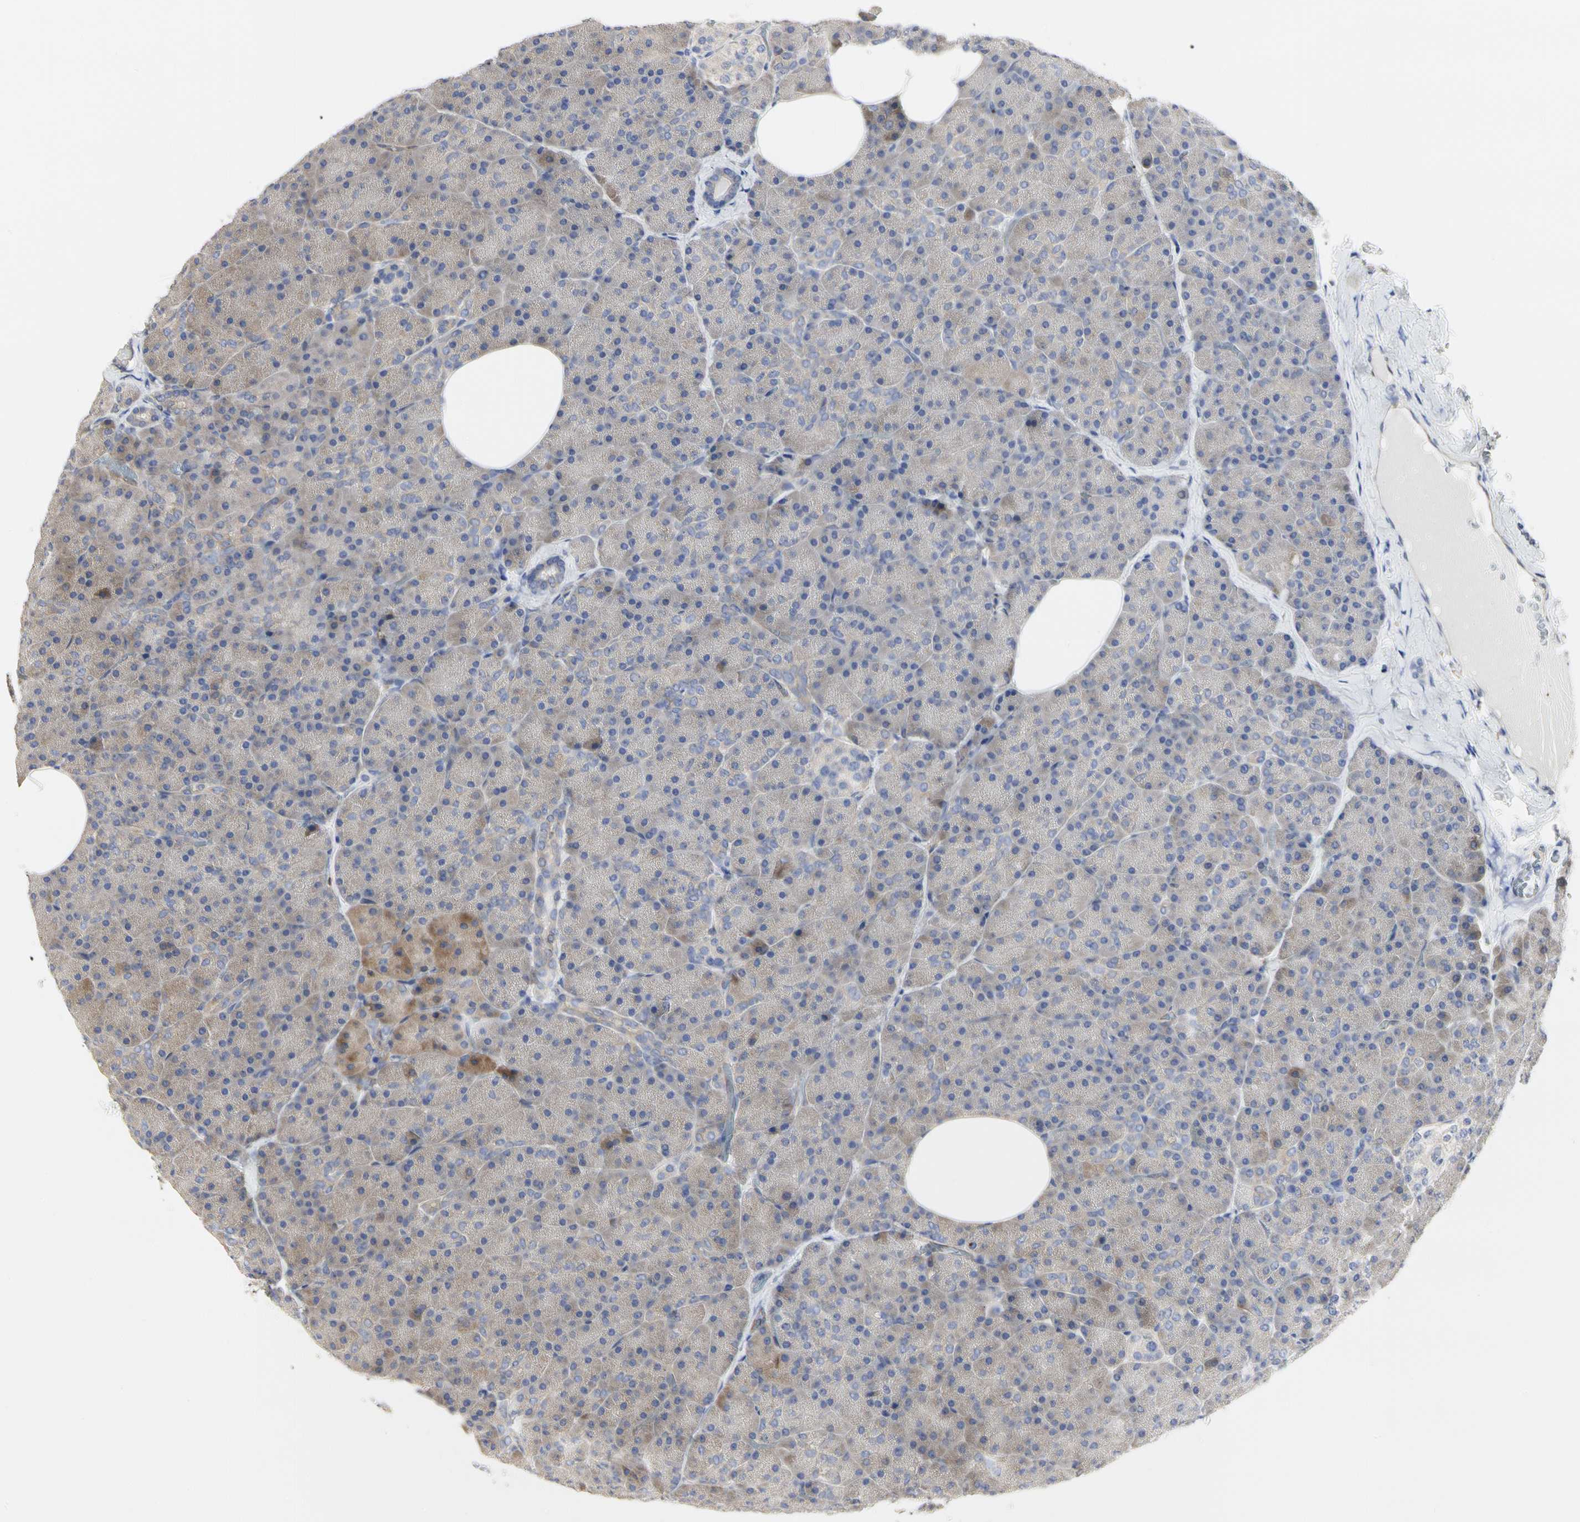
{"staining": {"intensity": "moderate", "quantity": ">75%", "location": "cytoplasmic/membranous"}, "tissue": "pancreas", "cell_type": "Exocrine glandular cells", "image_type": "normal", "snomed": [{"axis": "morphology", "description": "Normal tissue, NOS"}, {"axis": "topography", "description": "Pancreas"}], "caption": "Pancreas stained for a protein shows moderate cytoplasmic/membranous positivity in exocrine glandular cells. The protein is shown in brown color, while the nuclei are stained blue.", "gene": "C3orf52", "patient": {"sex": "female", "age": 35}}